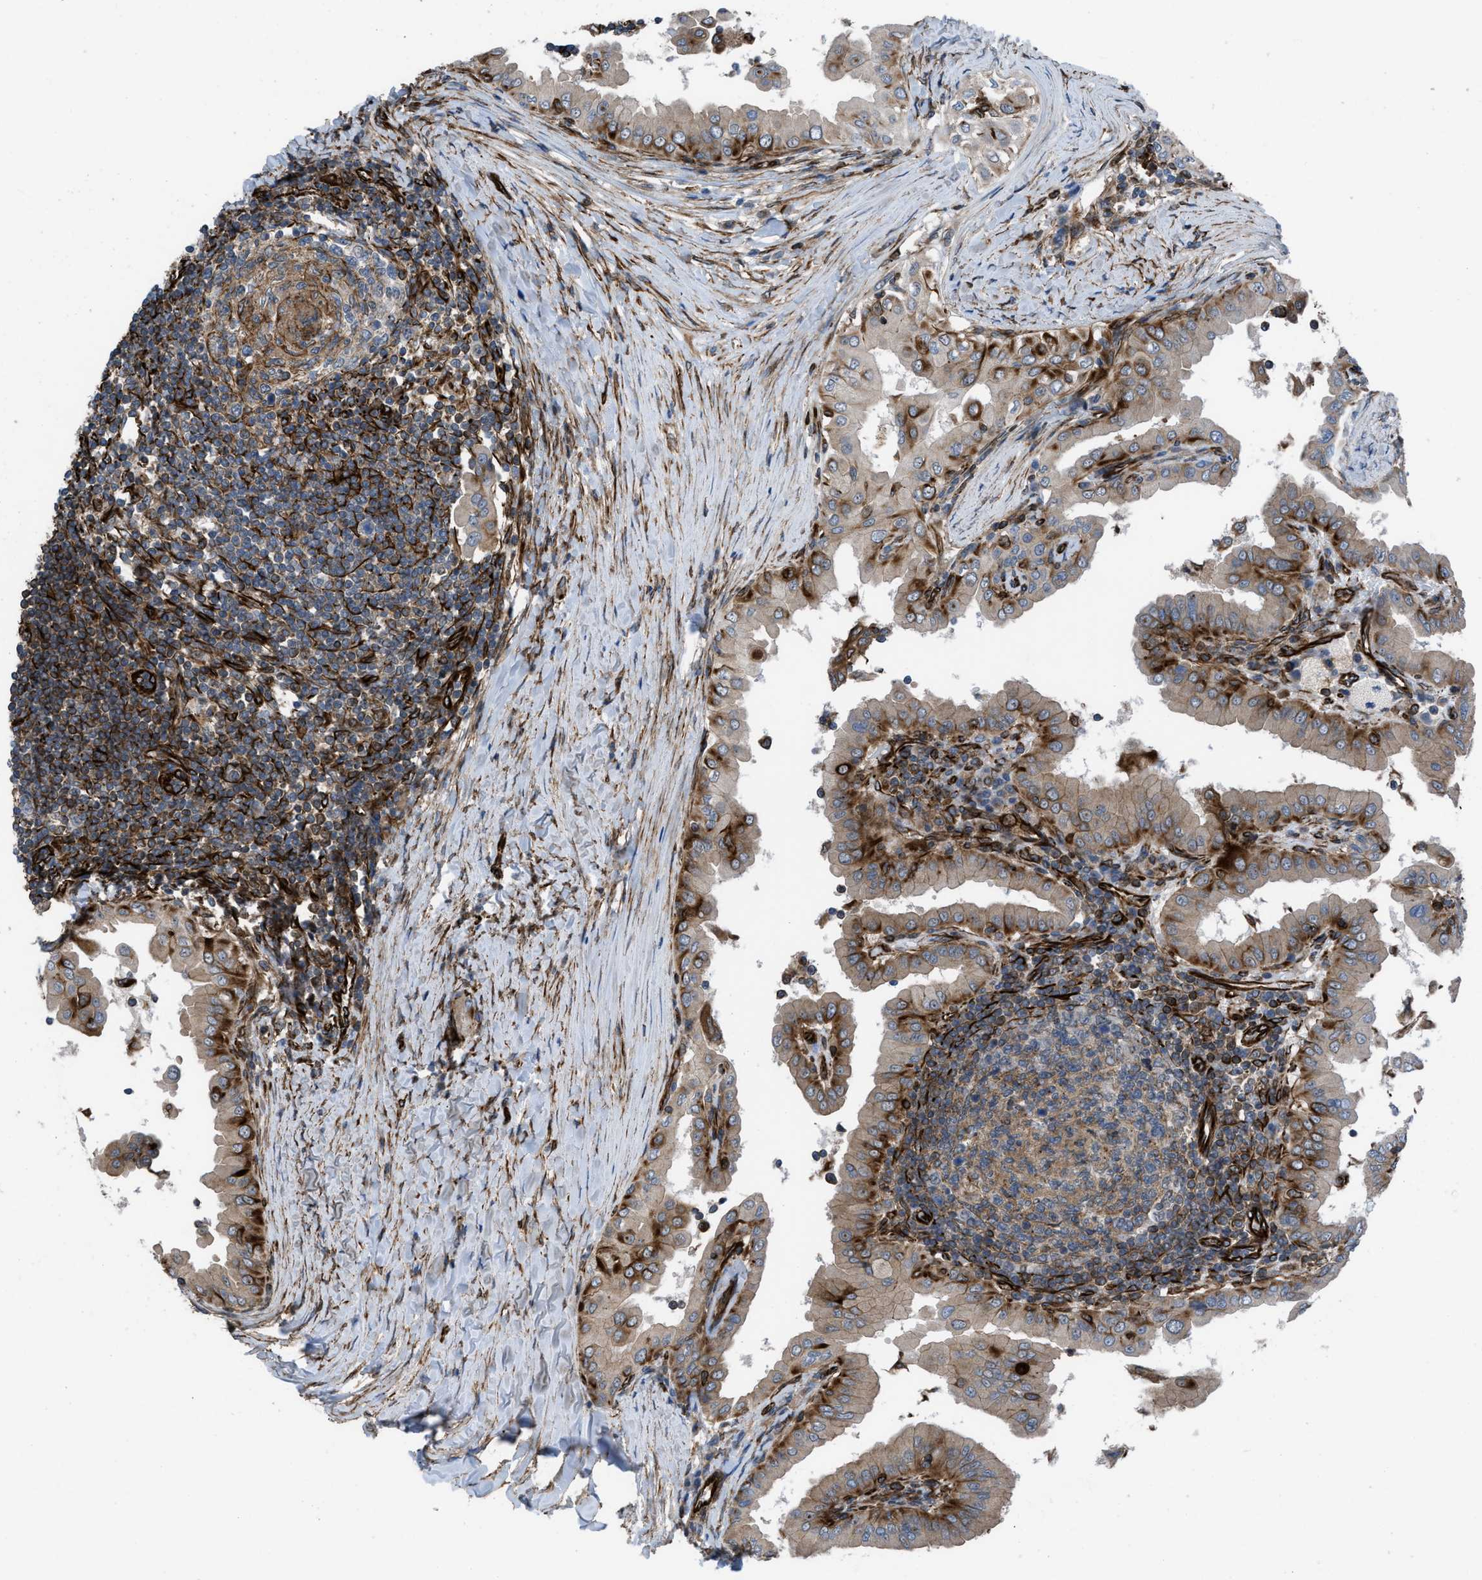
{"staining": {"intensity": "moderate", "quantity": "25%-75%", "location": "cytoplasmic/membranous"}, "tissue": "thyroid cancer", "cell_type": "Tumor cells", "image_type": "cancer", "snomed": [{"axis": "morphology", "description": "Papillary adenocarcinoma, NOS"}, {"axis": "topography", "description": "Thyroid gland"}], "caption": "Immunohistochemical staining of human thyroid papillary adenocarcinoma reveals moderate cytoplasmic/membranous protein staining in approximately 25%-75% of tumor cells.", "gene": "PTPRE", "patient": {"sex": "male", "age": 33}}